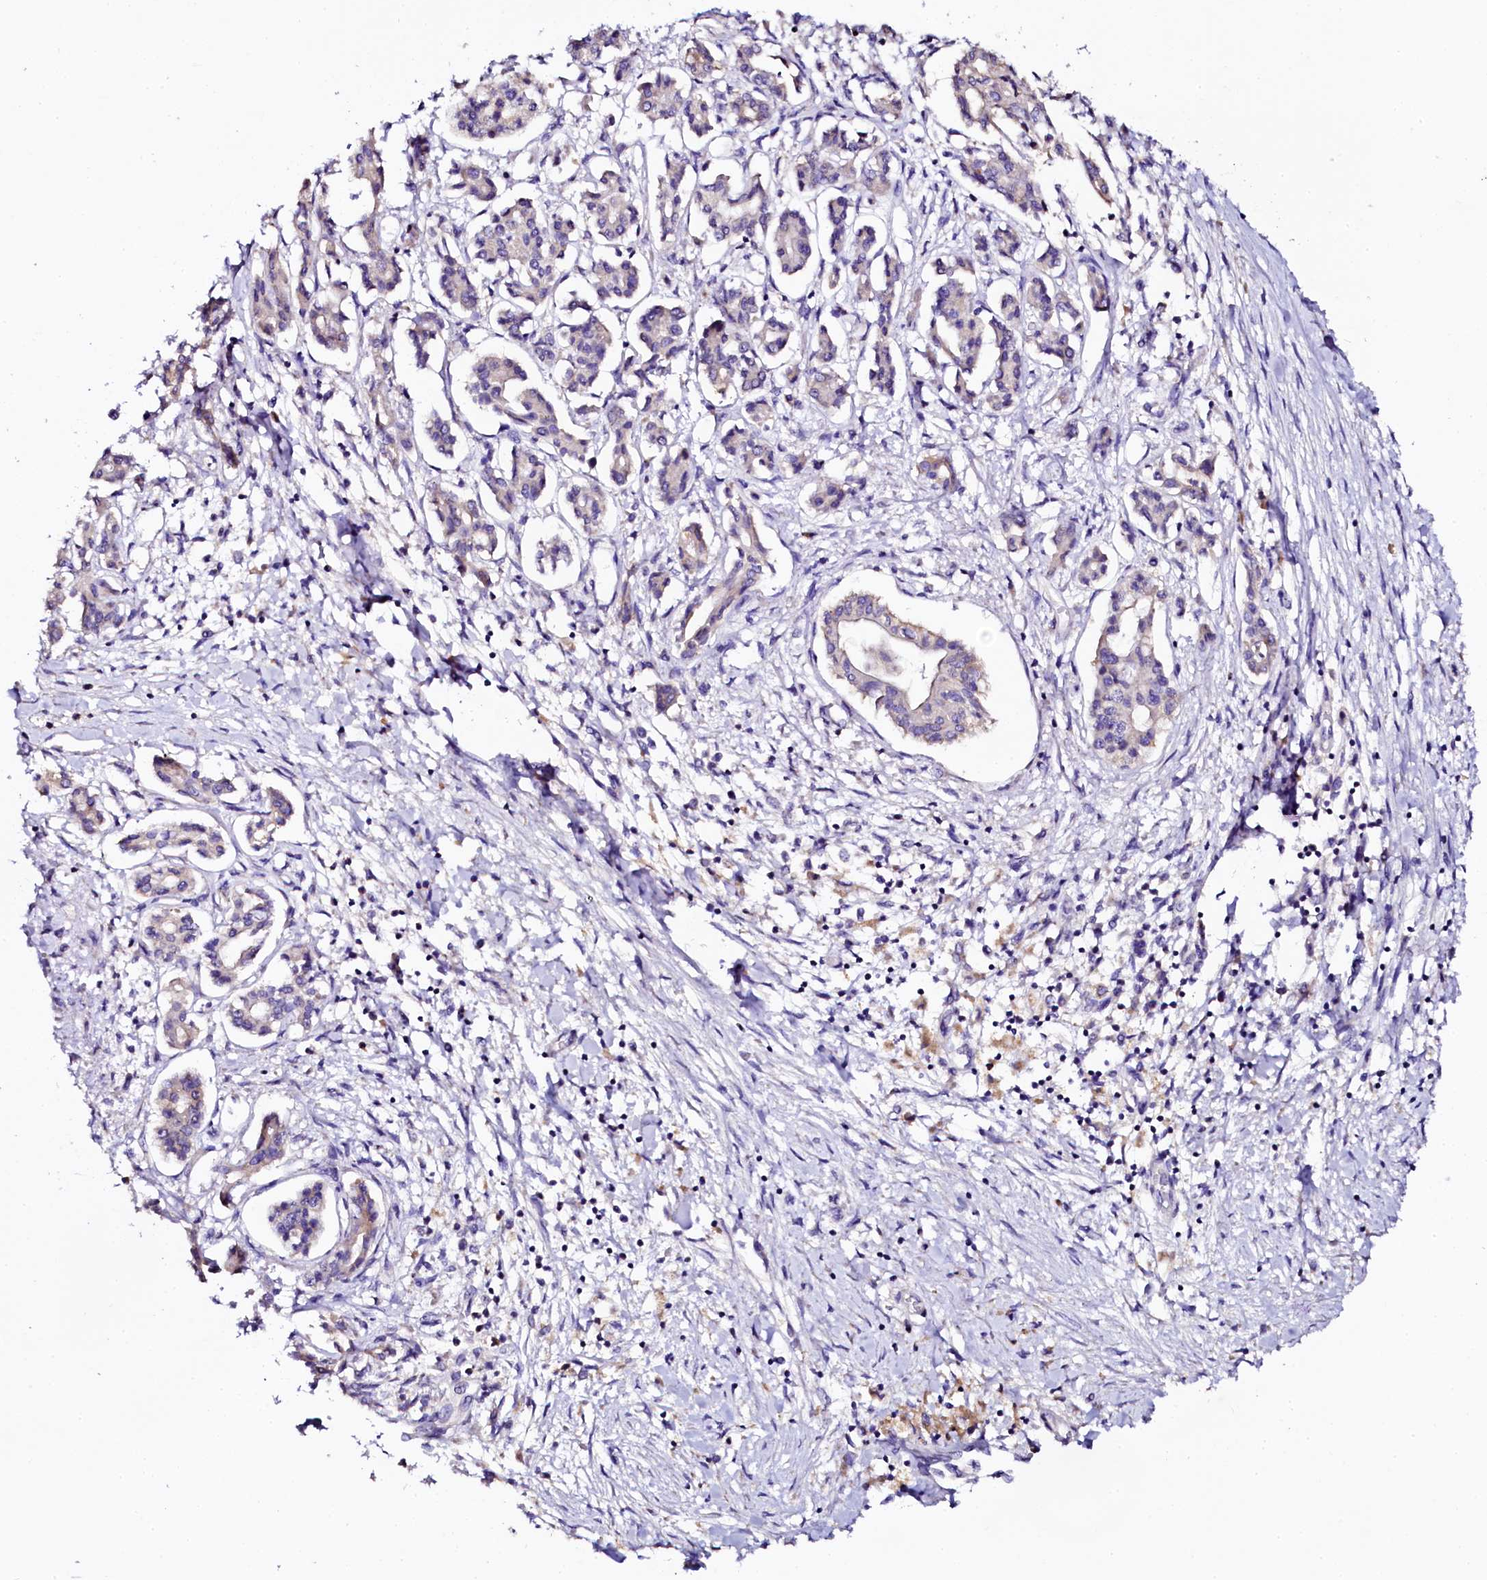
{"staining": {"intensity": "weak", "quantity": "<25%", "location": "cytoplasmic/membranous"}, "tissue": "pancreatic cancer", "cell_type": "Tumor cells", "image_type": "cancer", "snomed": [{"axis": "morphology", "description": "Adenocarcinoma, NOS"}, {"axis": "topography", "description": "Pancreas"}], "caption": "A photomicrograph of pancreatic adenocarcinoma stained for a protein demonstrates no brown staining in tumor cells.", "gene": "NAA16", "patient": {"sex": "female", "age": 50}}